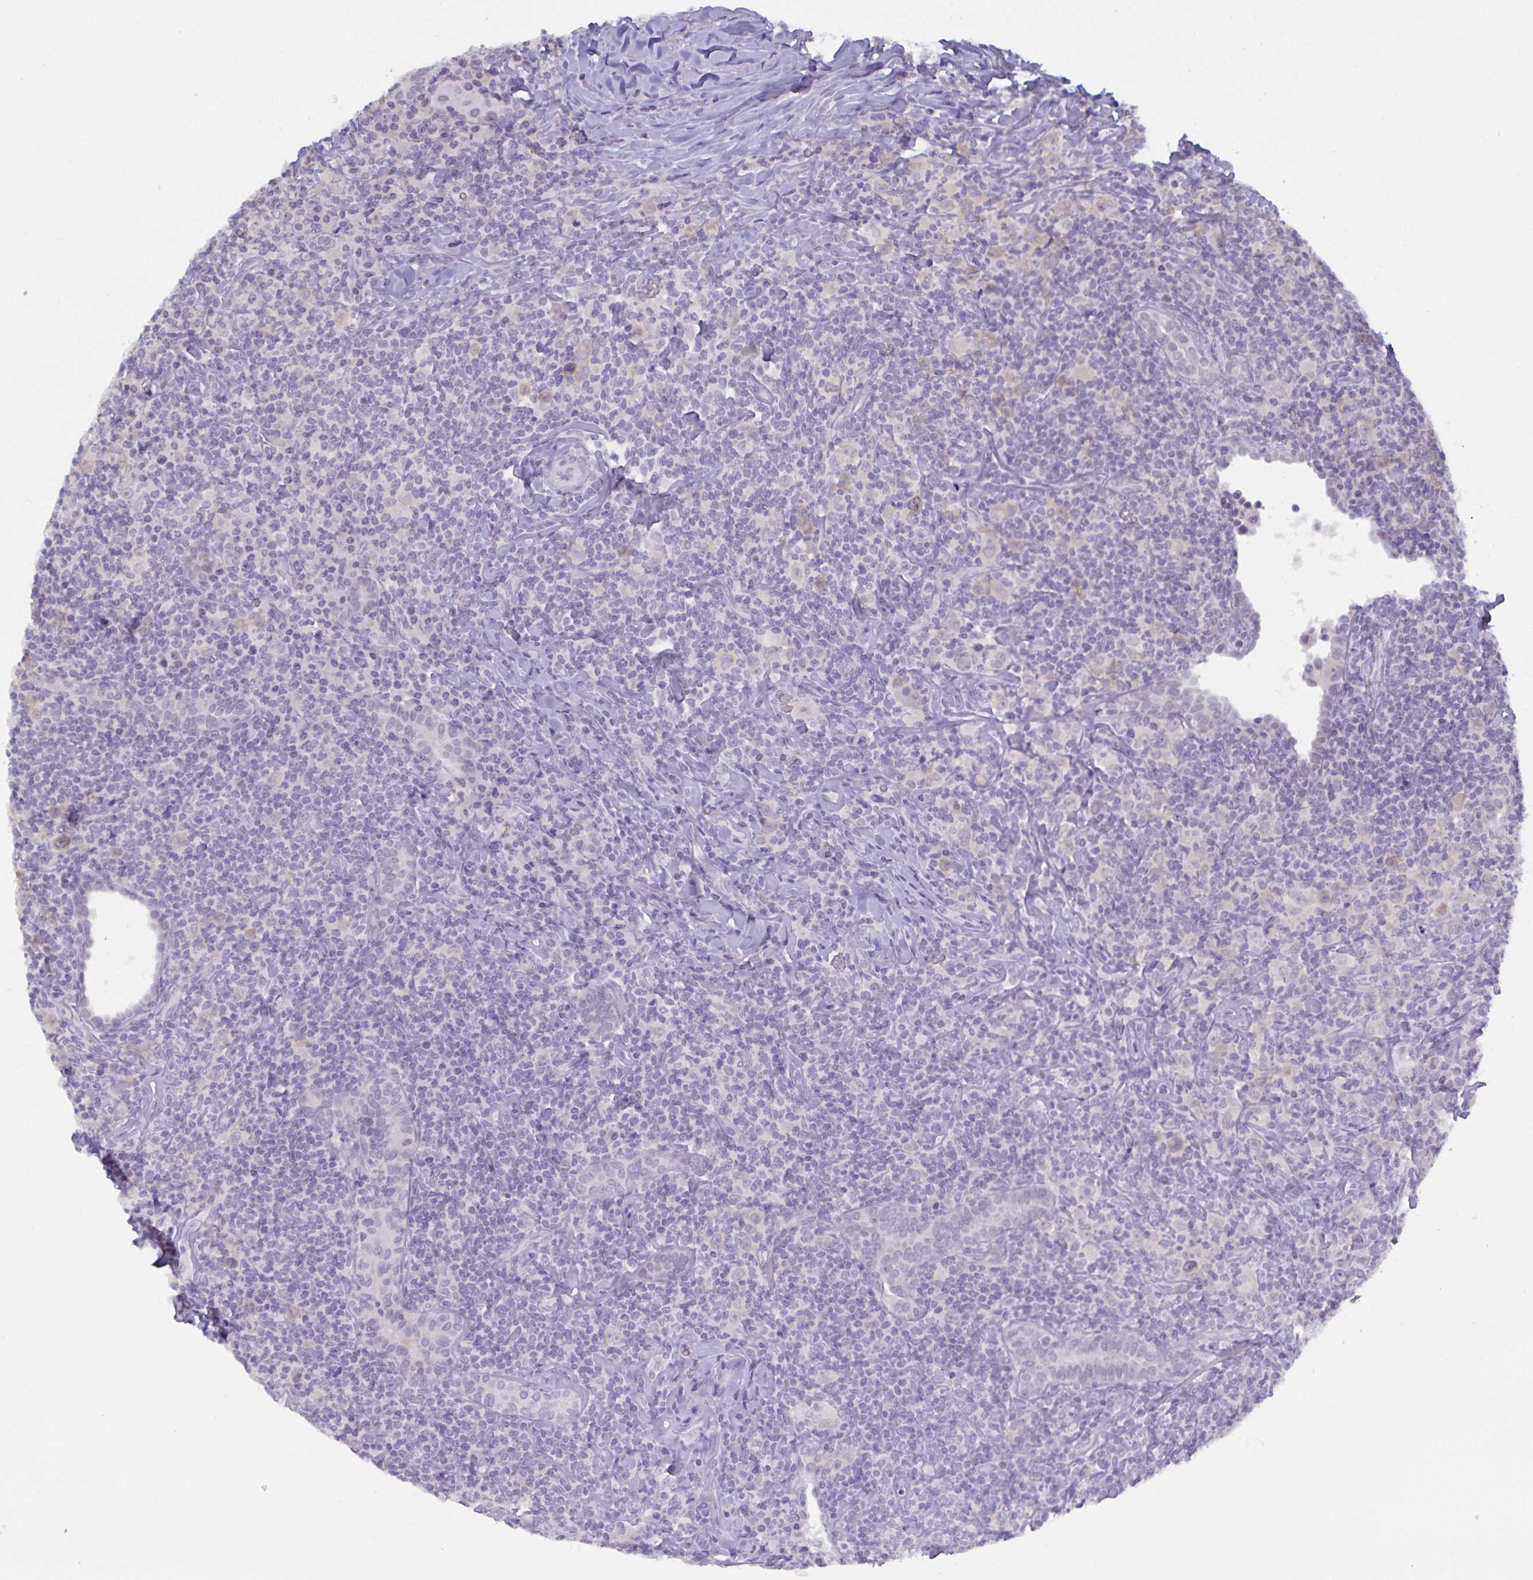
{"staining": {"intensity": "negative", "quantity": "none", "location": "none"}, "tissue": "lymphoma", "cell_type": "Tumor cells", "image_type": "cancer", "snomed": [{"axis": "morphology", "description": "Hodgkin's disease, NOS"}, {"axis": "topography", "description": "Lung"}], "caption": "The histopathology image exhibits no staining of tumor cells in lymphoma.", "gene": "SERPINB13", "patient": {"sex": "male", "age": 17}}